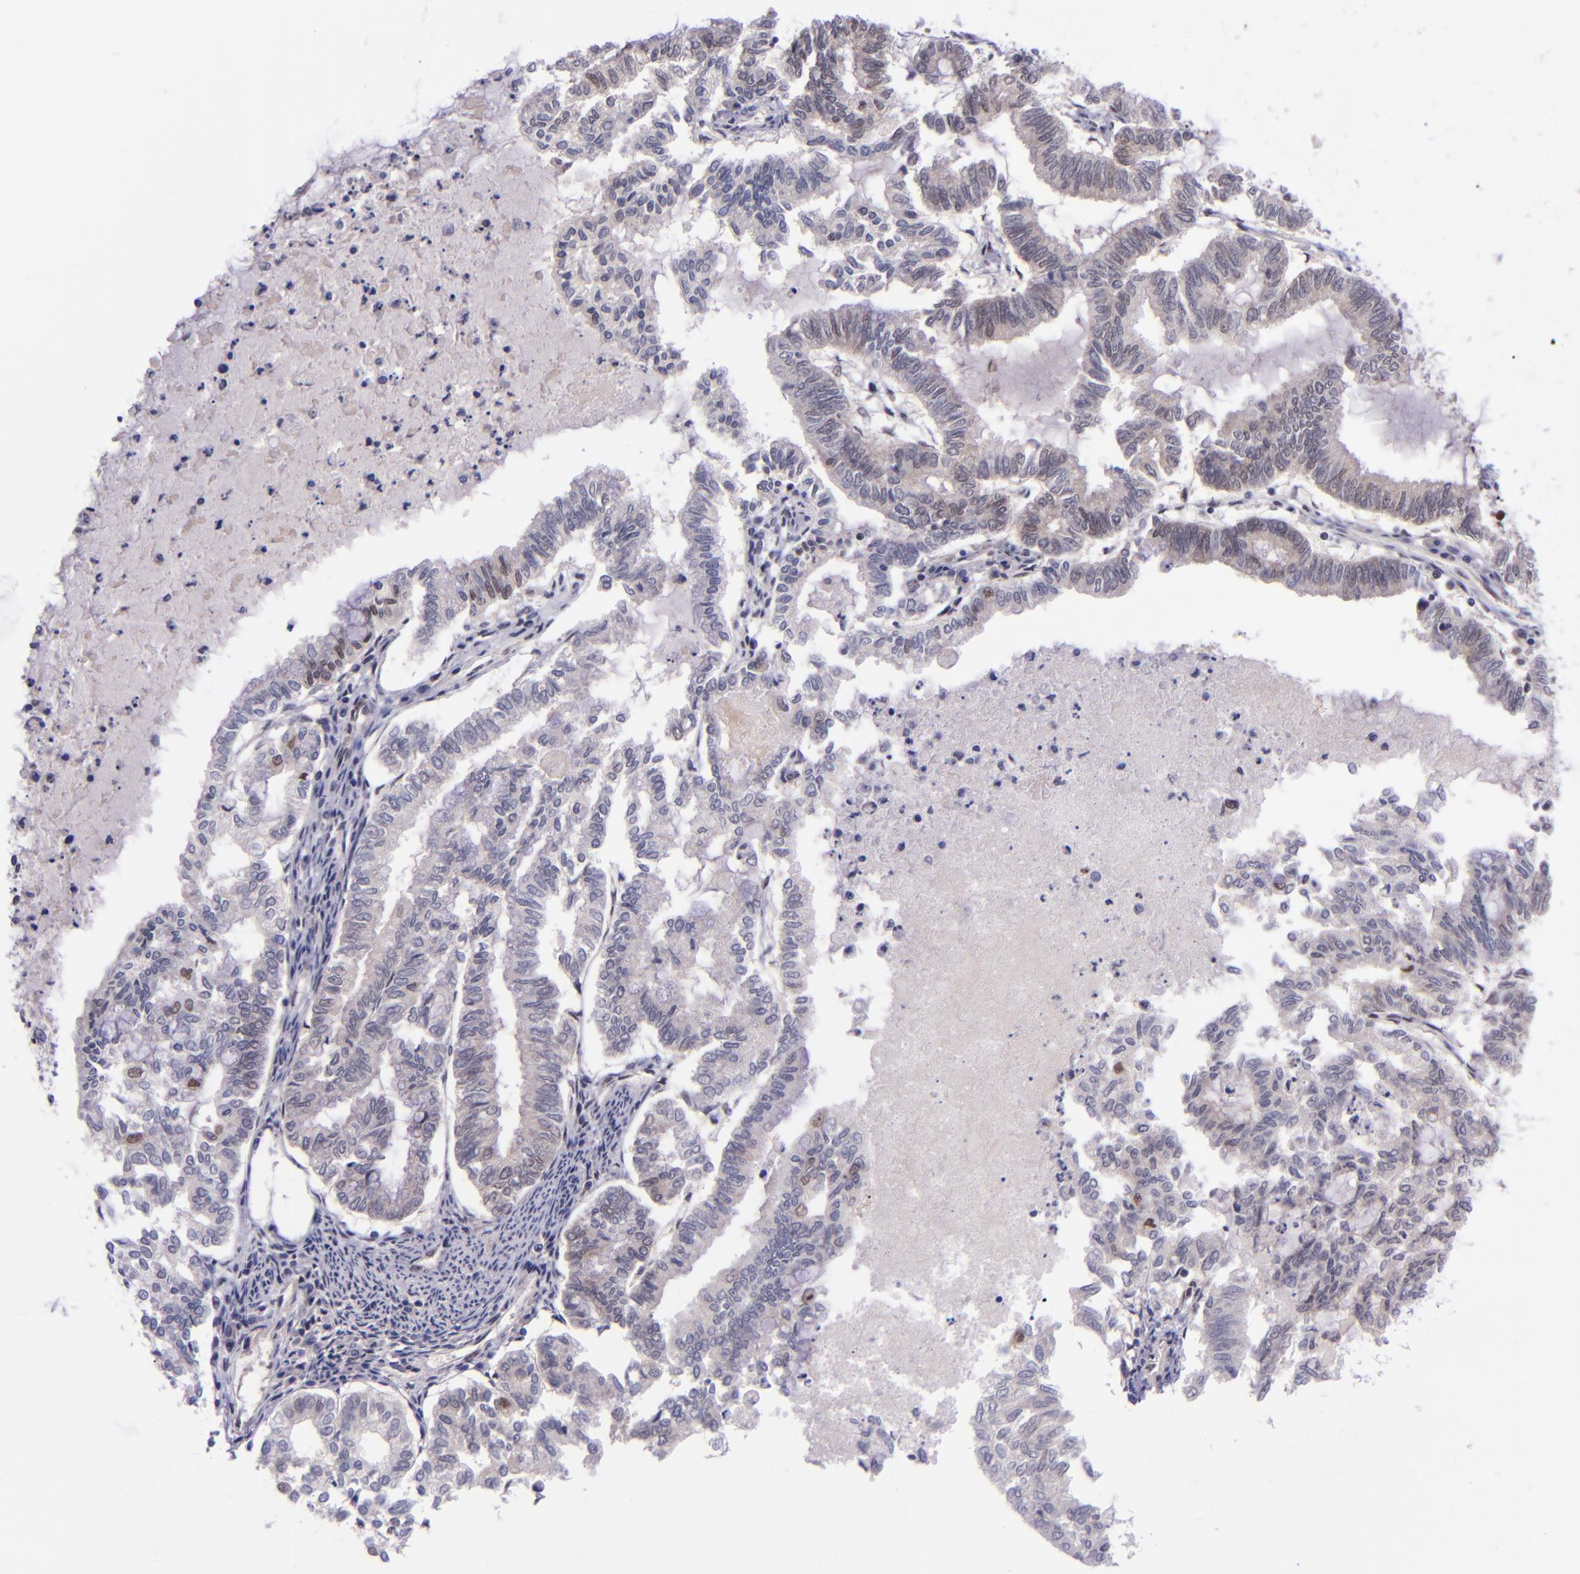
{"staining": {"intensity": "weak", "quantity": "<25%", "location": "nuclear"}, "tissue": "endometrial cancer", "cell_type": "Tumor cells", "image_type": "cancer", "snomed": [{"axis": "morphology", "description": "Adenocarcinoma, NOS"}, {"axis": "topography", "description": "Endometrium"}], "caption": "Endometrial cancer stained for a protein using IHC reveals no positivity tumor cells.", "gene": "GPKOW", "patient": {"sex": "female", "age": 79}}